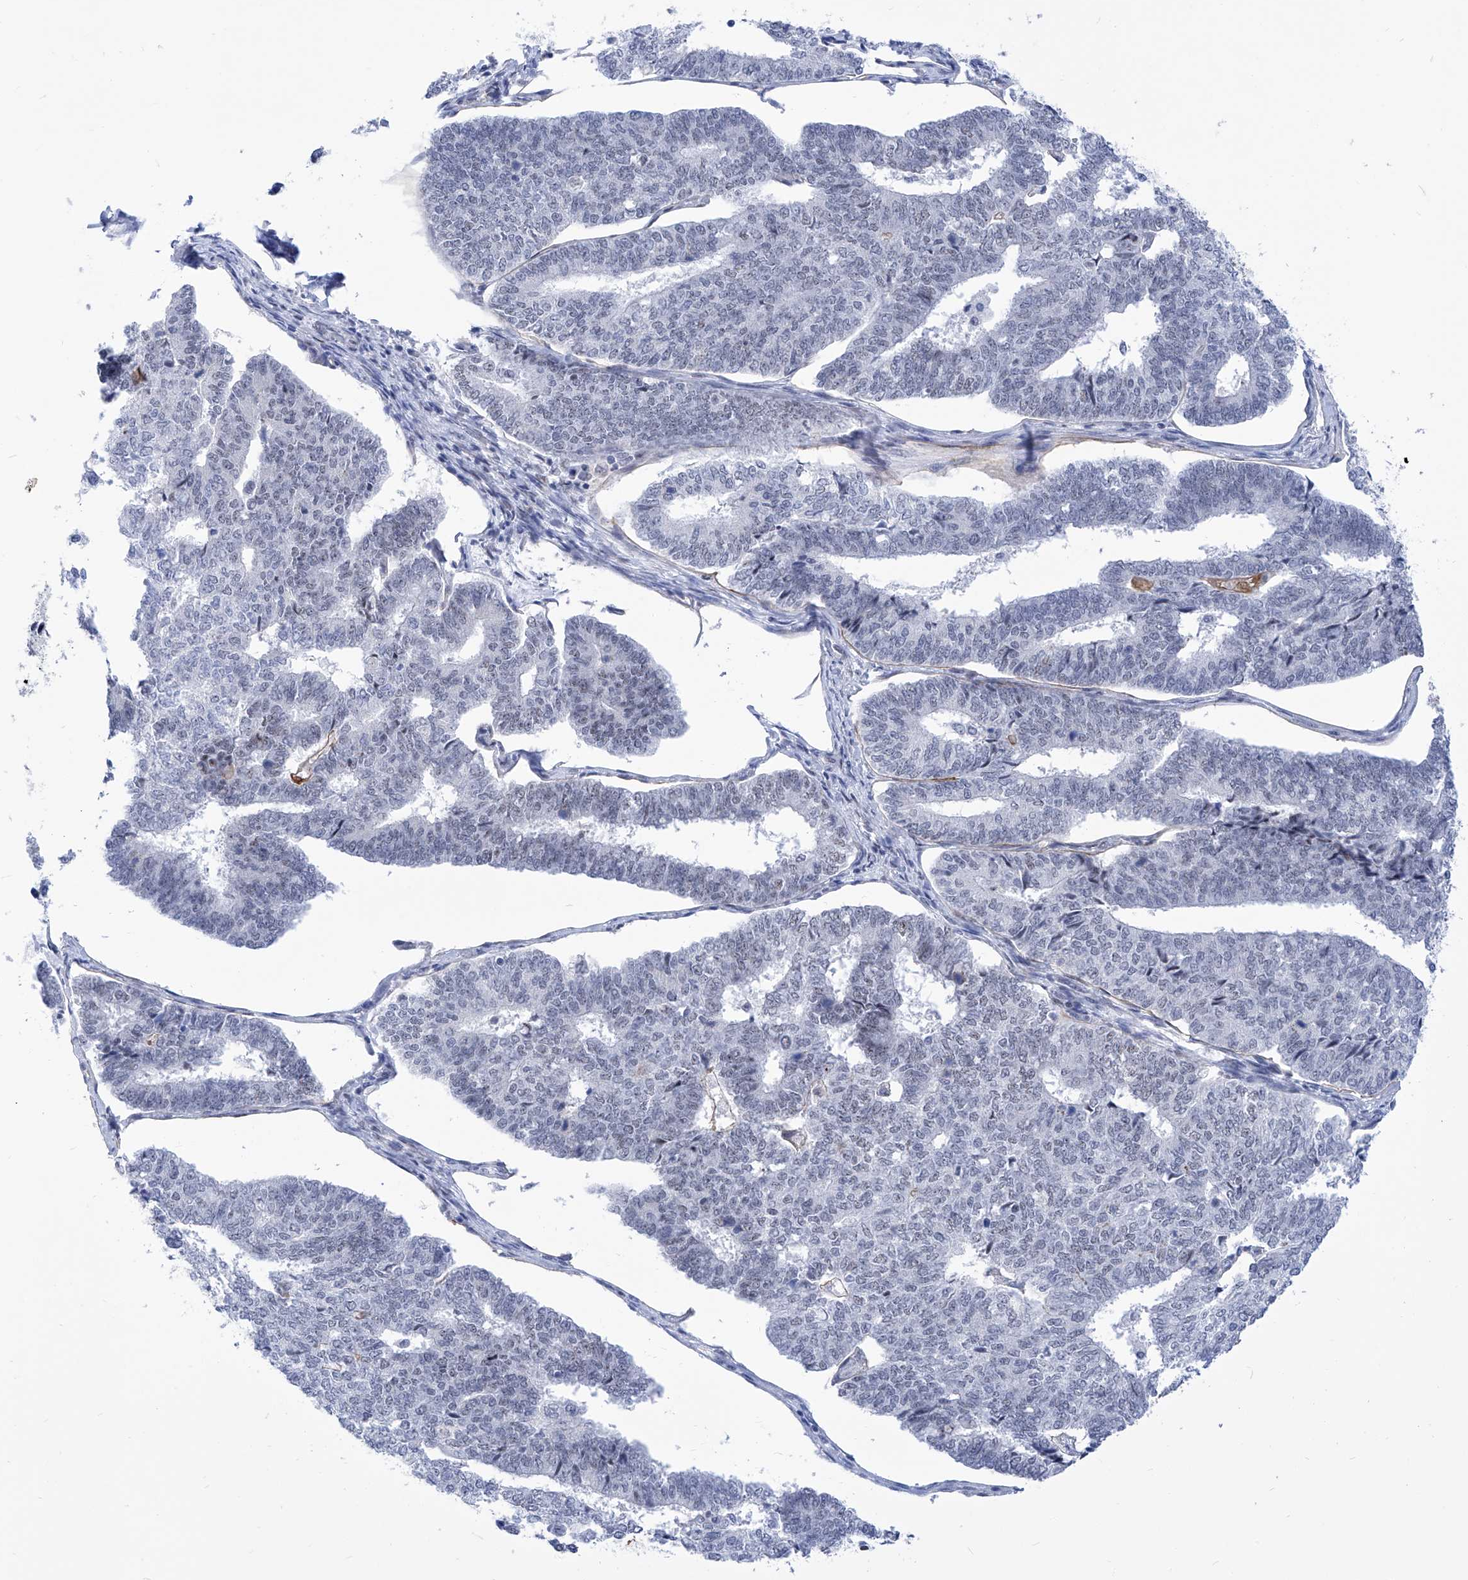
{"staining": {"intensity": "negative", "quantity": "none", "location": "none"}, "tissue": "endometrial cancer", "cell_type": "Tumor cells", "image_type": "cancer", "snomed": [{"axis": "morphology", "description": "Adenocarcinoma, NOS"}, {"axis": "topography", "description": "Endometrium"}], "caption": "Tumor cells are negative for brown protein staining in endometrial adenocarcinoma.", "gene": "SART1", "patient": {"sex": "female", "age": 70}}